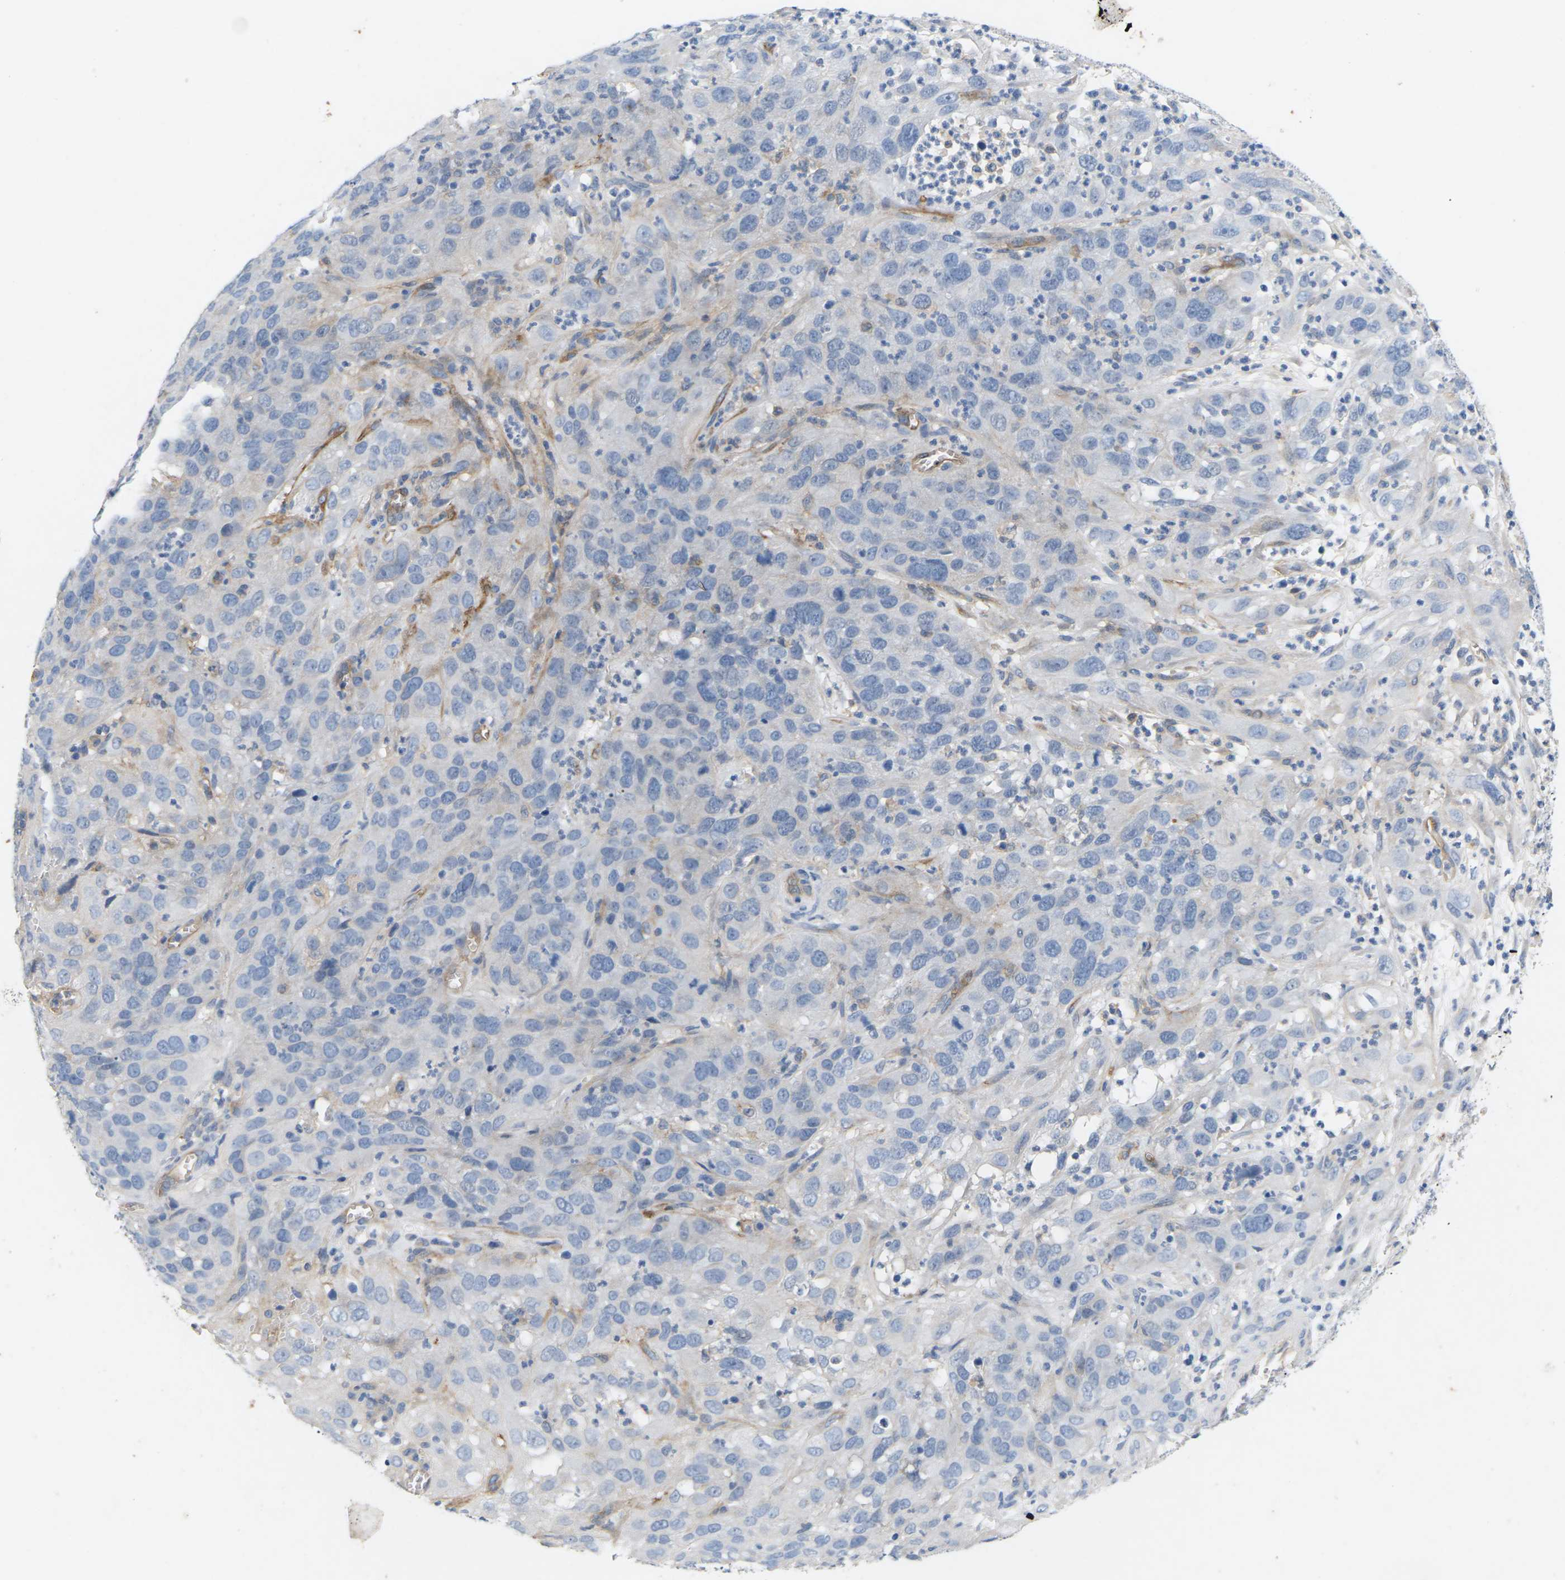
{"staining": {"intensity": "negative", "quantity": "none", "location": "none"}, "tissue": "cervical cancer", "cell_type": "Tumor cells", "image_type": "cancer", "snomed": [{"axis": "morphology", "description": "Squamous cell carcinoma, NOS"}, {"axis": "topography", "description": "Cervix"}], "caption": "The IHC micrograph has no significant positivity in tumor cells of cervical cancer (squamous cell carcinoma) tissue. (Immunohistochemistry (ihc), brightfield microscopy, high magnification).", "gene": "ITGA5", "patient": {"sex": "female", "age": 32}}